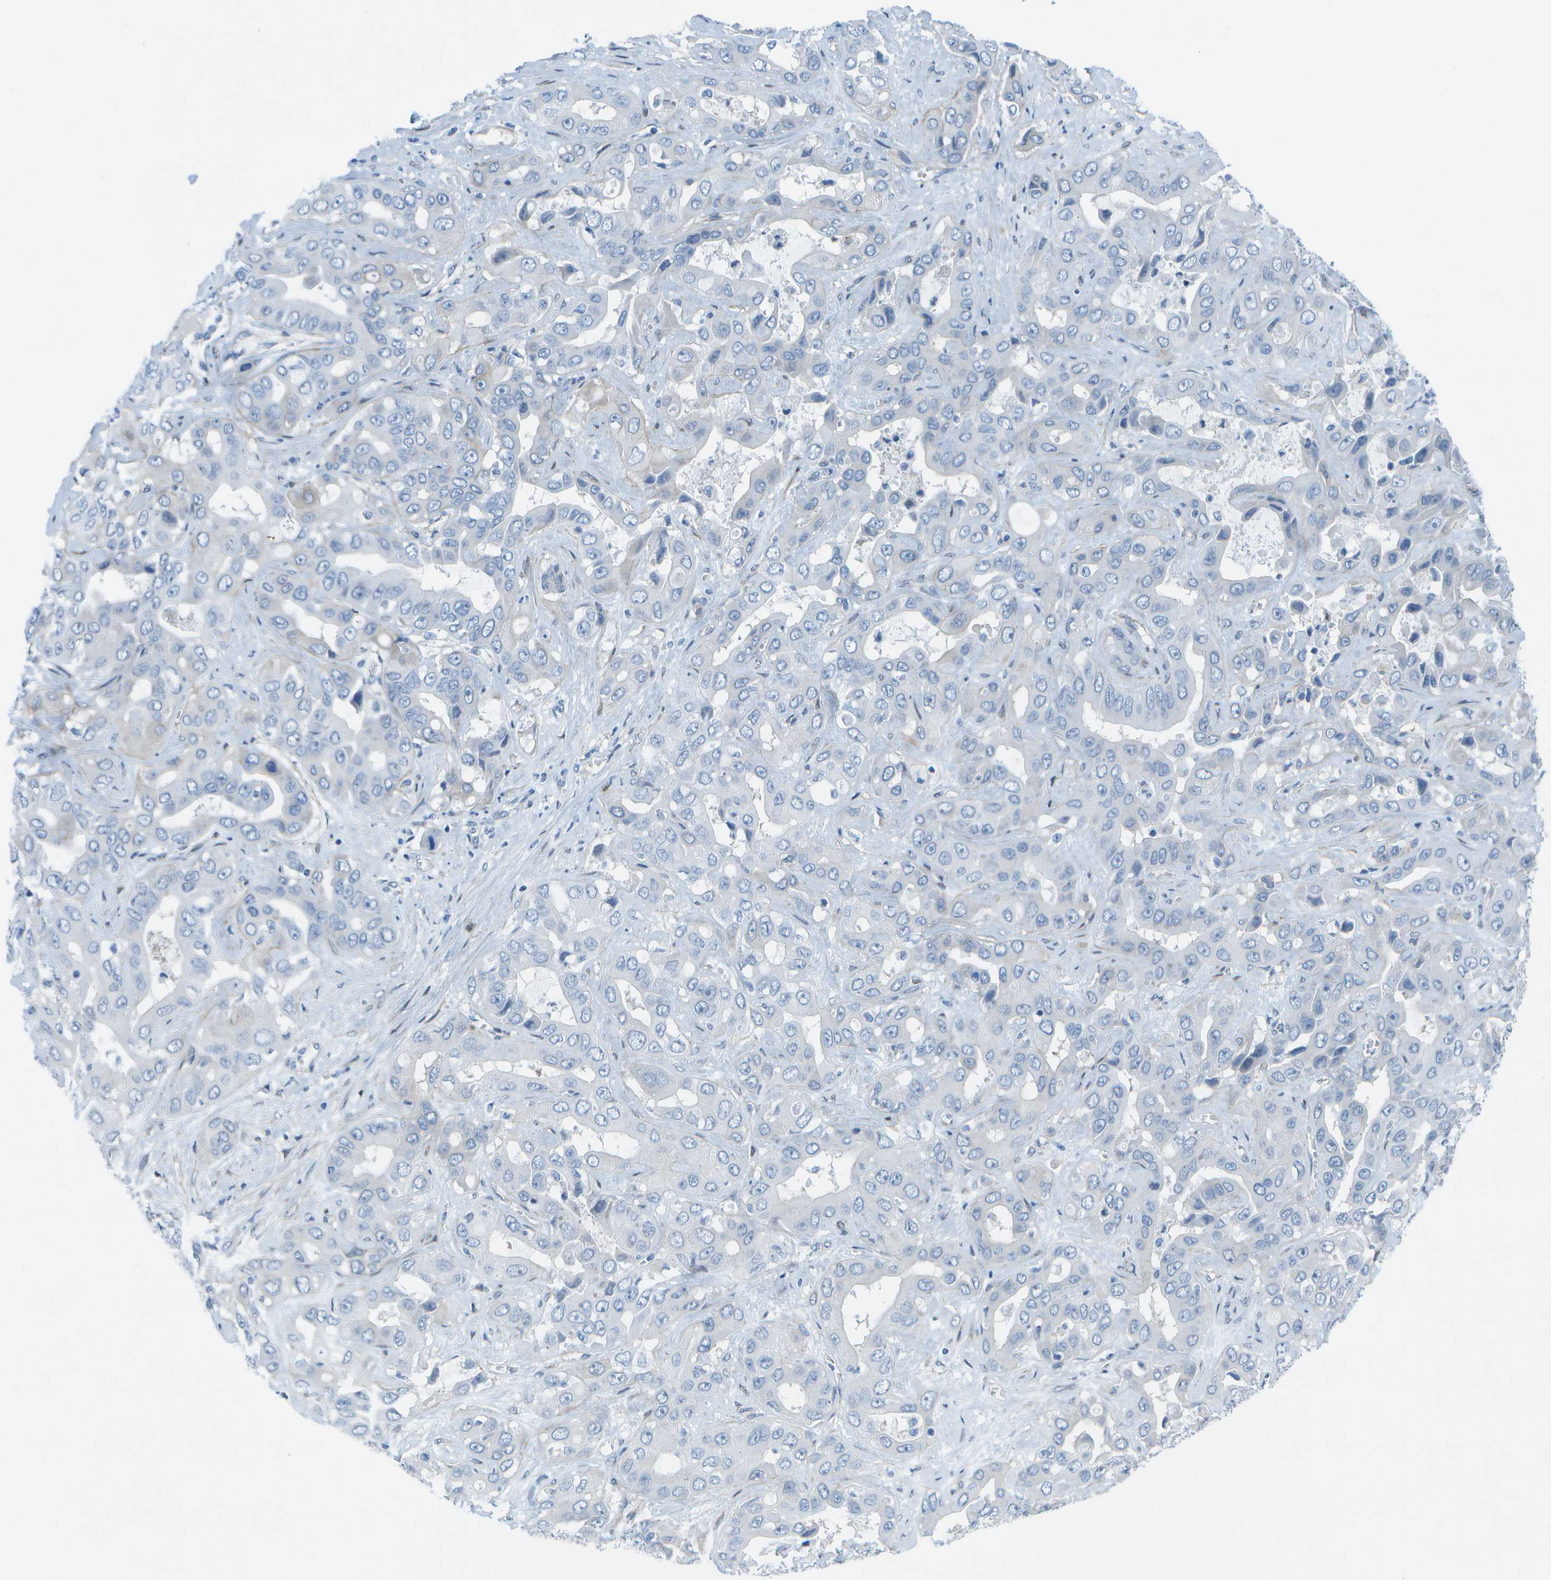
{"staining": {"intensity": "negative", "quantity": "none", "location": "none"}, "tissue": "liver cancer", "cell_type": "Tumor cells", "image_type": "cancer", "snomed": [{"axis": "morphology", "description": "Cholangiocarcinoma"}, {"axis": "topography", "description": "Liver"}], "caption": "A photomicrograph of human cholangiocarcinoma (liver) is negative for staining in tumor cells.", "gene": "SORBS3", "patient": {"sex": "female", "age": 52}}